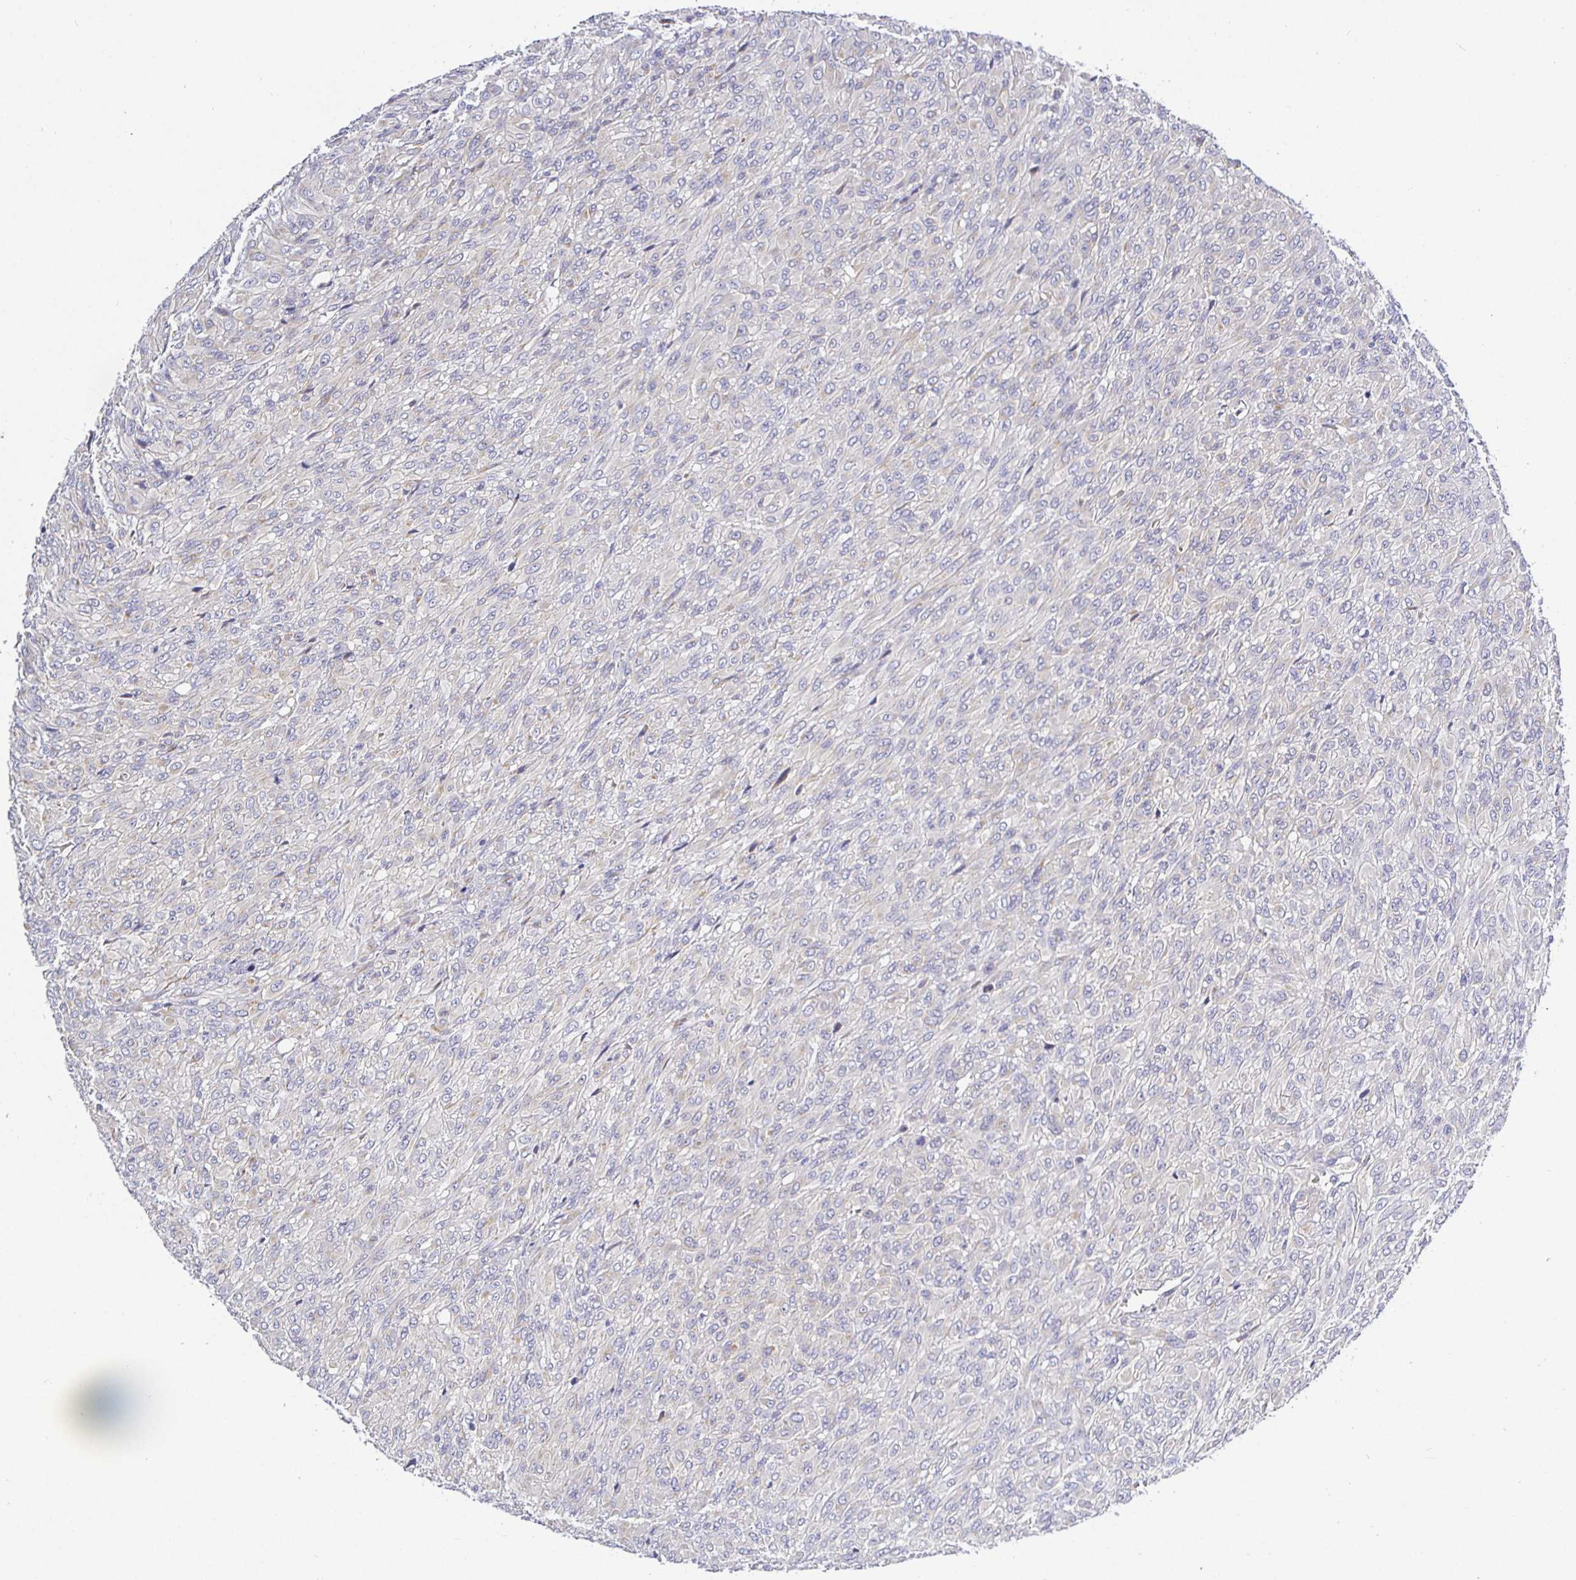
{"staining": {"intensity": "negative", "quantity": "none", "location": "none"}, "tissue": "renal cancer", "cell_type": "Tumor cells", "image_type": "cancer", "snomed": [{"axis": "morphology", "description": "Adenocarcinoma, NOS"}, {"axis": "topography", "description": "Kidney"}], "caption": "DAB (3,3'-diaminobenzidine) immunohistochemical staining of renal cancer (adenocarcinoma) demonstrates no significant expression in tumor cells. (DAB immunohistochemistry (IHC) visualized using brightfield microscopy, high magnification).", "gene": "OPALIN", "patient": {"sex": "male", "age": 58}}